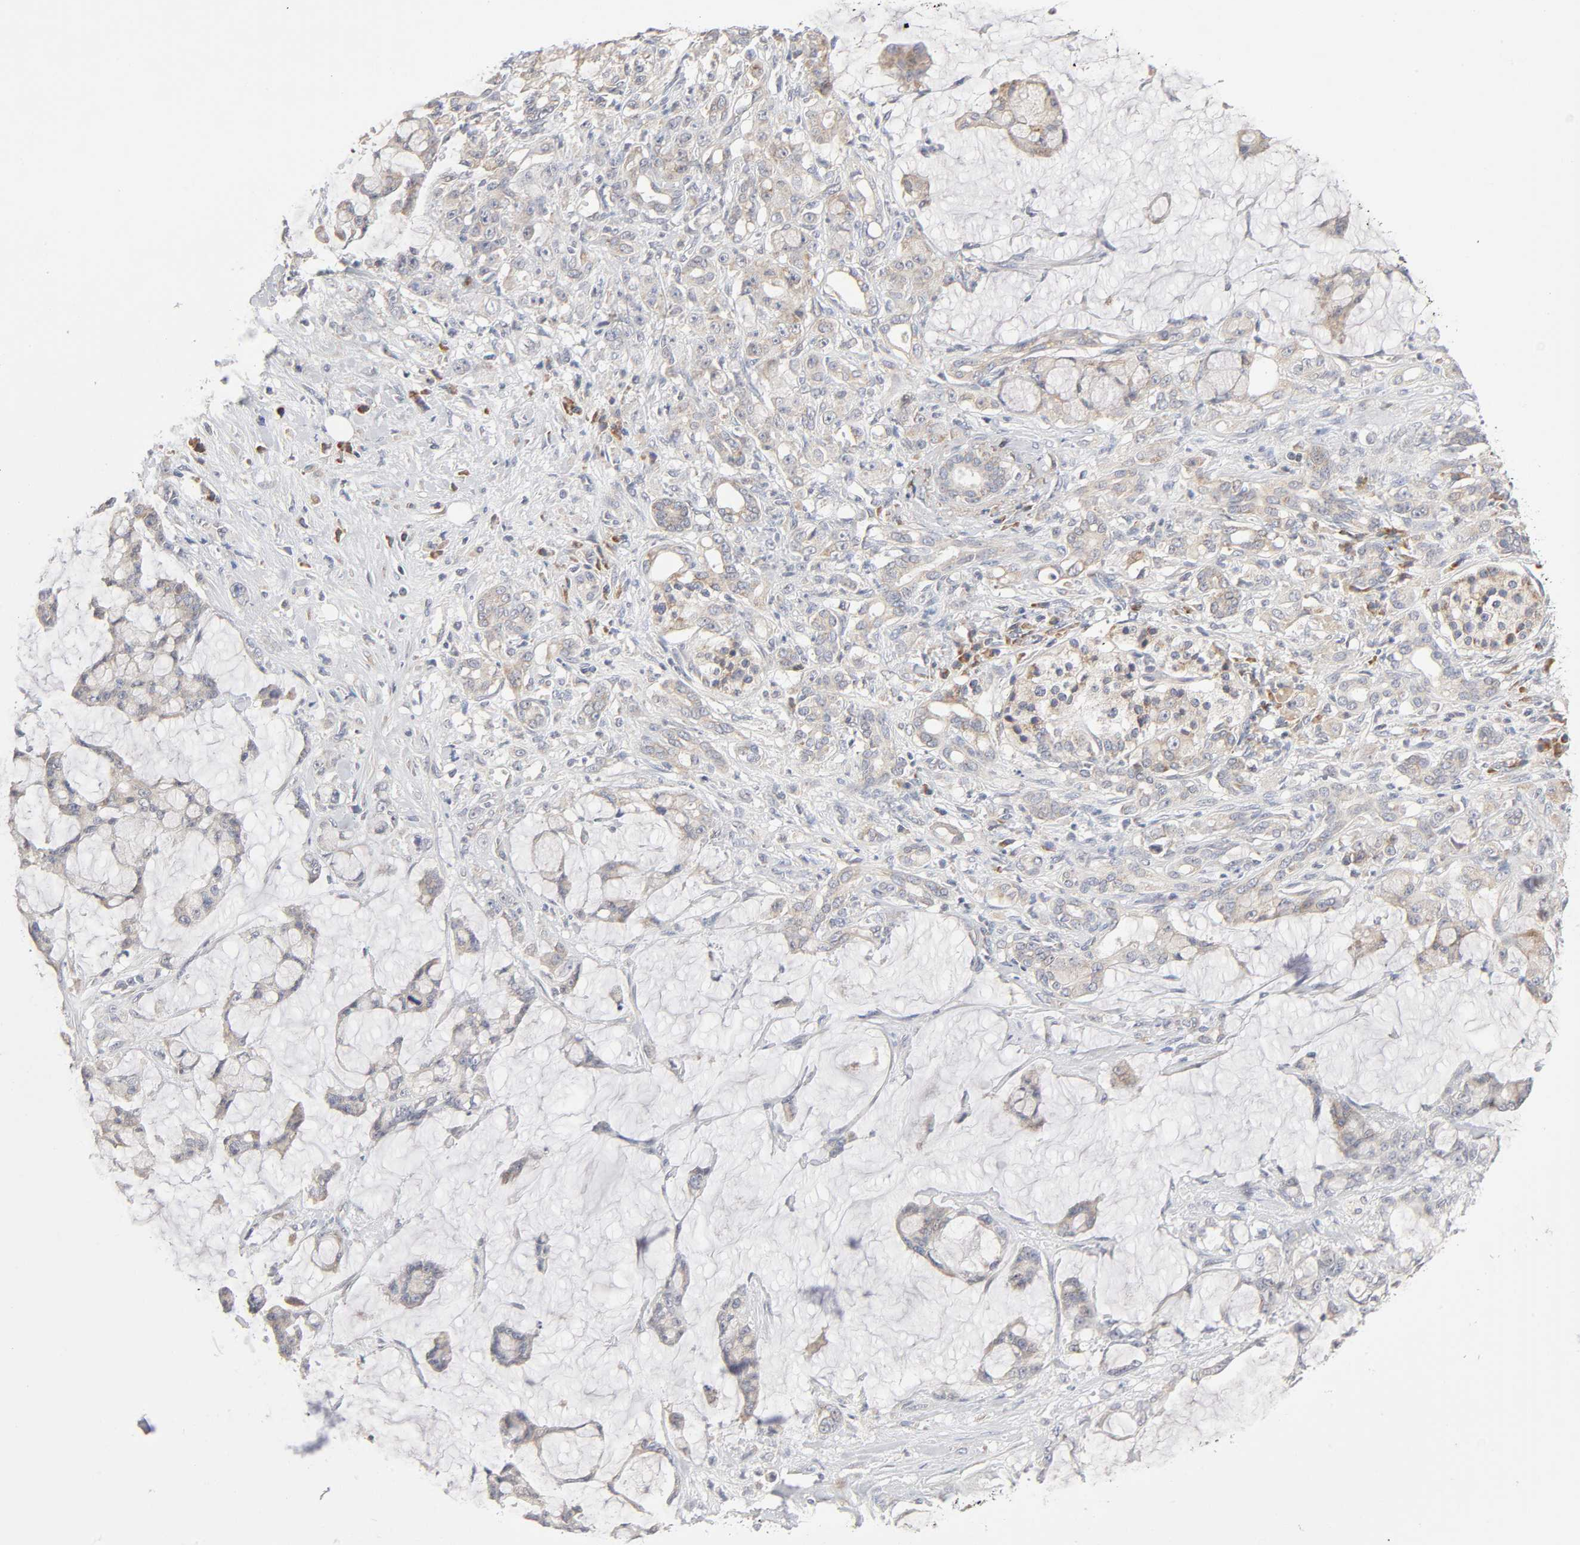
{"staining": {"intensity": "weak", "quantity": ">75%", "location": "cytoplasmic/membranous"}, "tissue": "pancreatic cancer", "cell_type": "Tumor cells", "image_type": "cancer", "snomed": [{"axis": "morphology", "description": "Adenocarcinoma, NOS"}, {"axis": "topography", "description": "Pancreas"}], "caption": "Adenocarcinoma (pancreatic) was stained to show a protein in brown. There is low levels of weak cytoplasmic/membranous expression in approximately >75% of tumor cells.", "gene": "IL4R", "patient": {"sex": "female", "age": 73}}